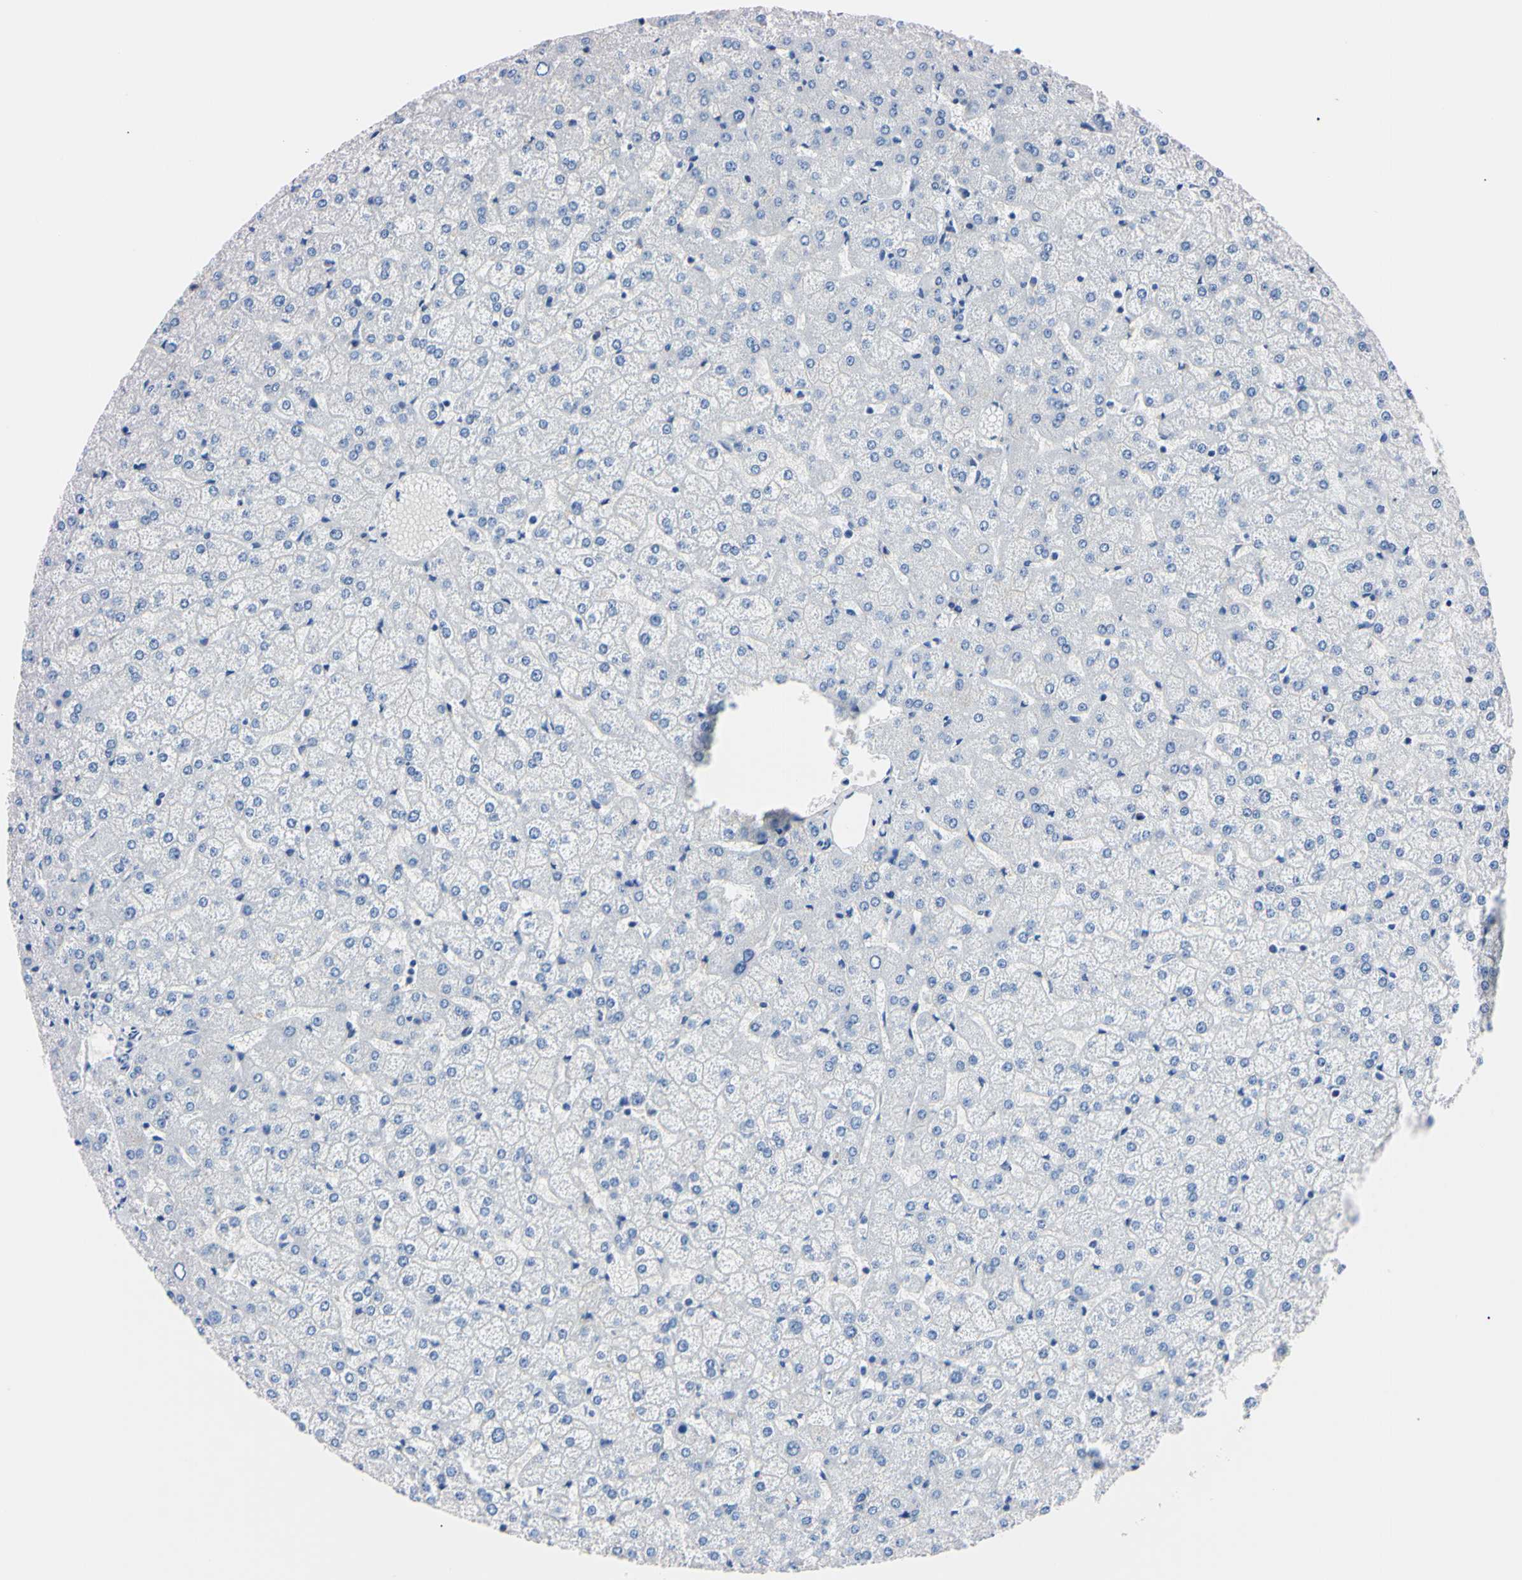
{"staining": {"intensity": "negative", "quantity": "none", "location": "none"}, "tissue": "liver", "cell_type": "Hepatocytes", "image_type": "normal", "snomed": [{"axis": "morphology", "description": "Normal tissue, NOS"}, {"axis": "topography", "description": "Liver"}], "caption": "High power microscopy histopathology image of an IHC histopathology image of benign liver, revealing no significant expression in hepatocytes.", "gene": "RARS1", "patient": {"sex": "female", "age": 32}}